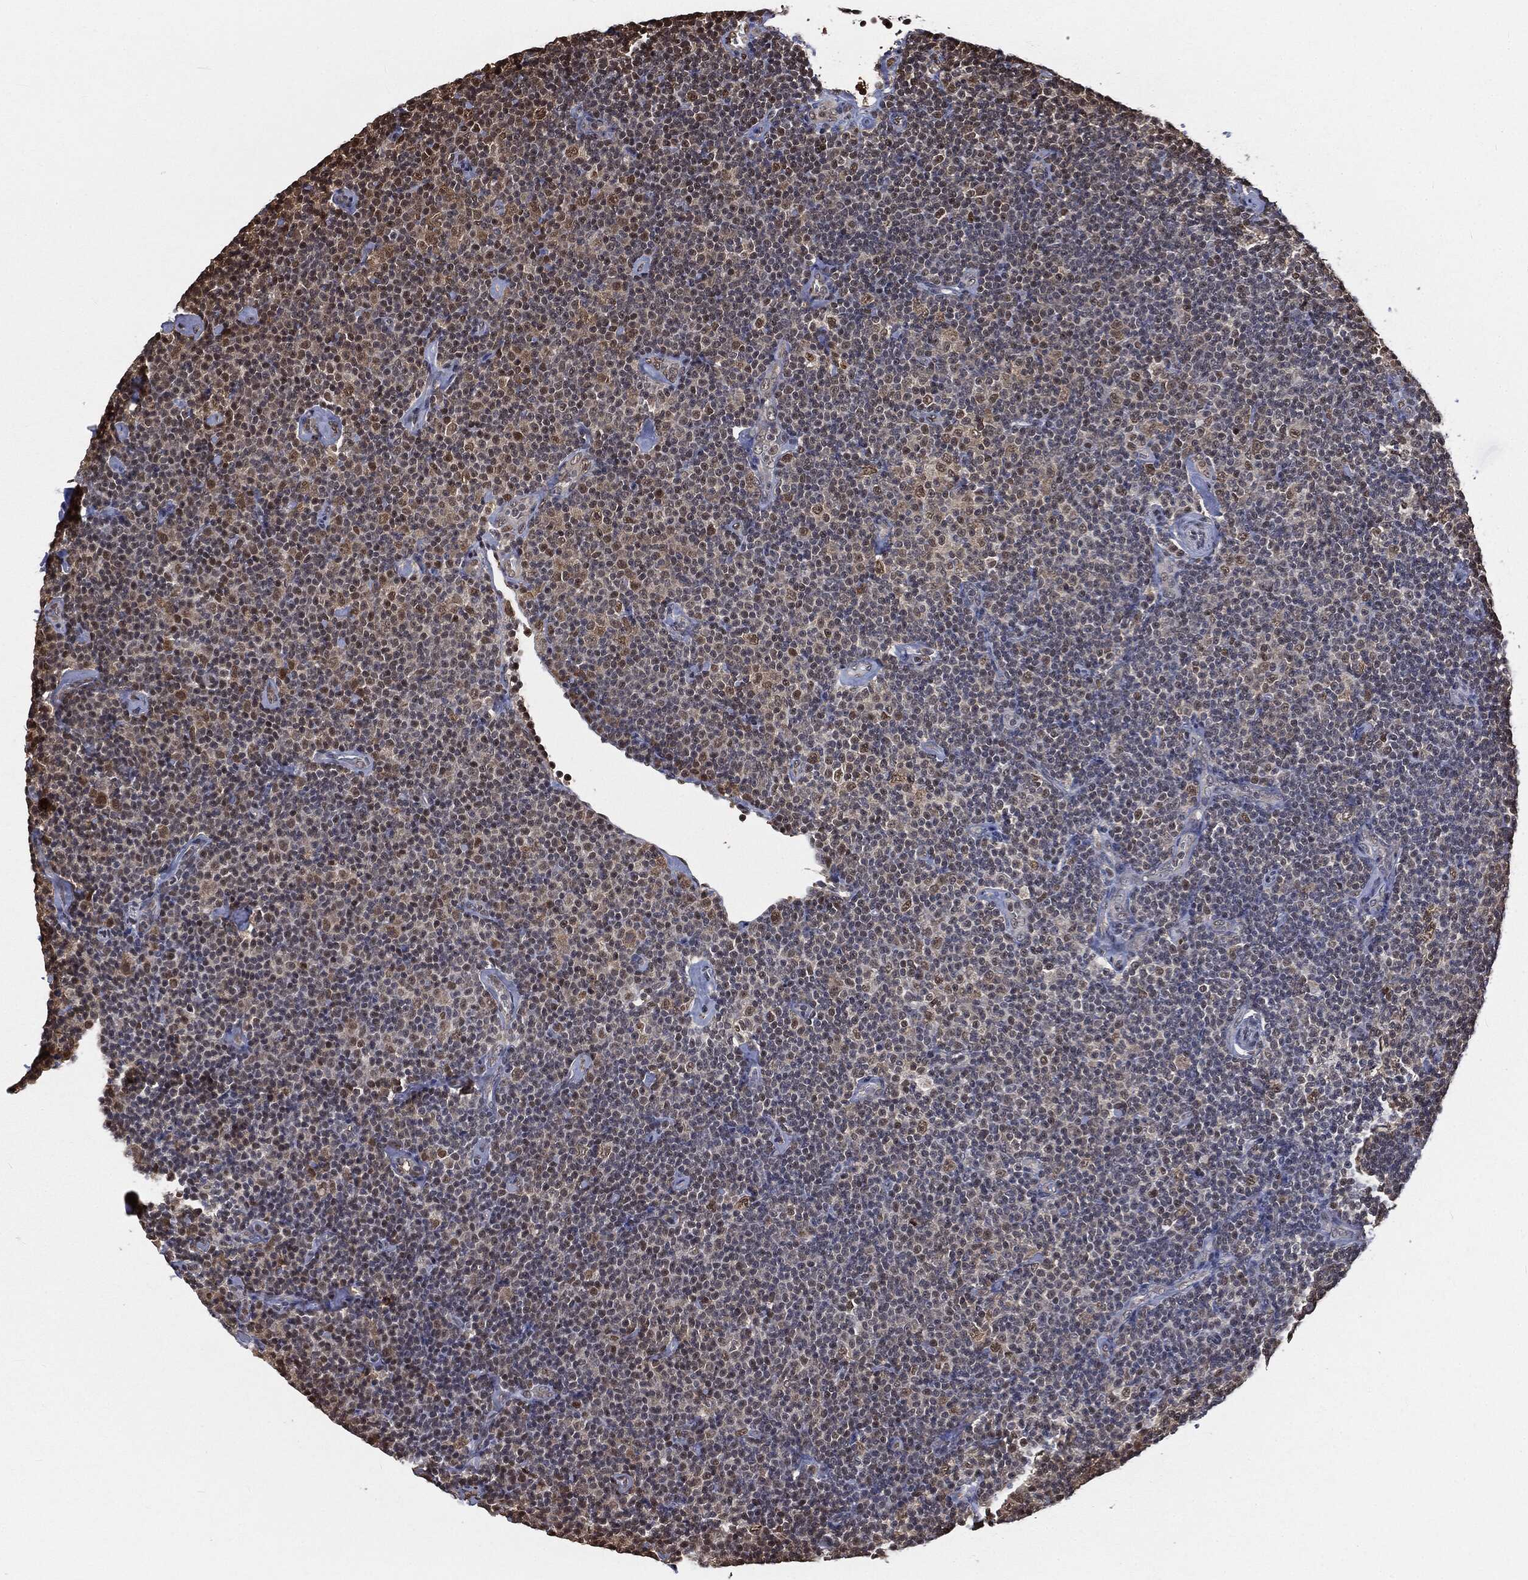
{"staining": {"intensity": "moderate", "quantity": "<25%", "location": "nuclear"}, "tissue": "lymphoma", "cell_type": "Tumor cells", "image_type": "cancer", "snomed": [{"axis": "morphology", "description": "Malignant lymphoma, non-Hodgkin's type, Low grade"}, {"axis": "topography", "description": "Lymph node"}], "caption": "A brown stain highlights moderate nuclear expression of a protein in human low-grade malignant lymphoma, non-Hodgkin's type tumor cells.", "gene": "SHLD2", "patient": {"sex": "male", "age": 81}}